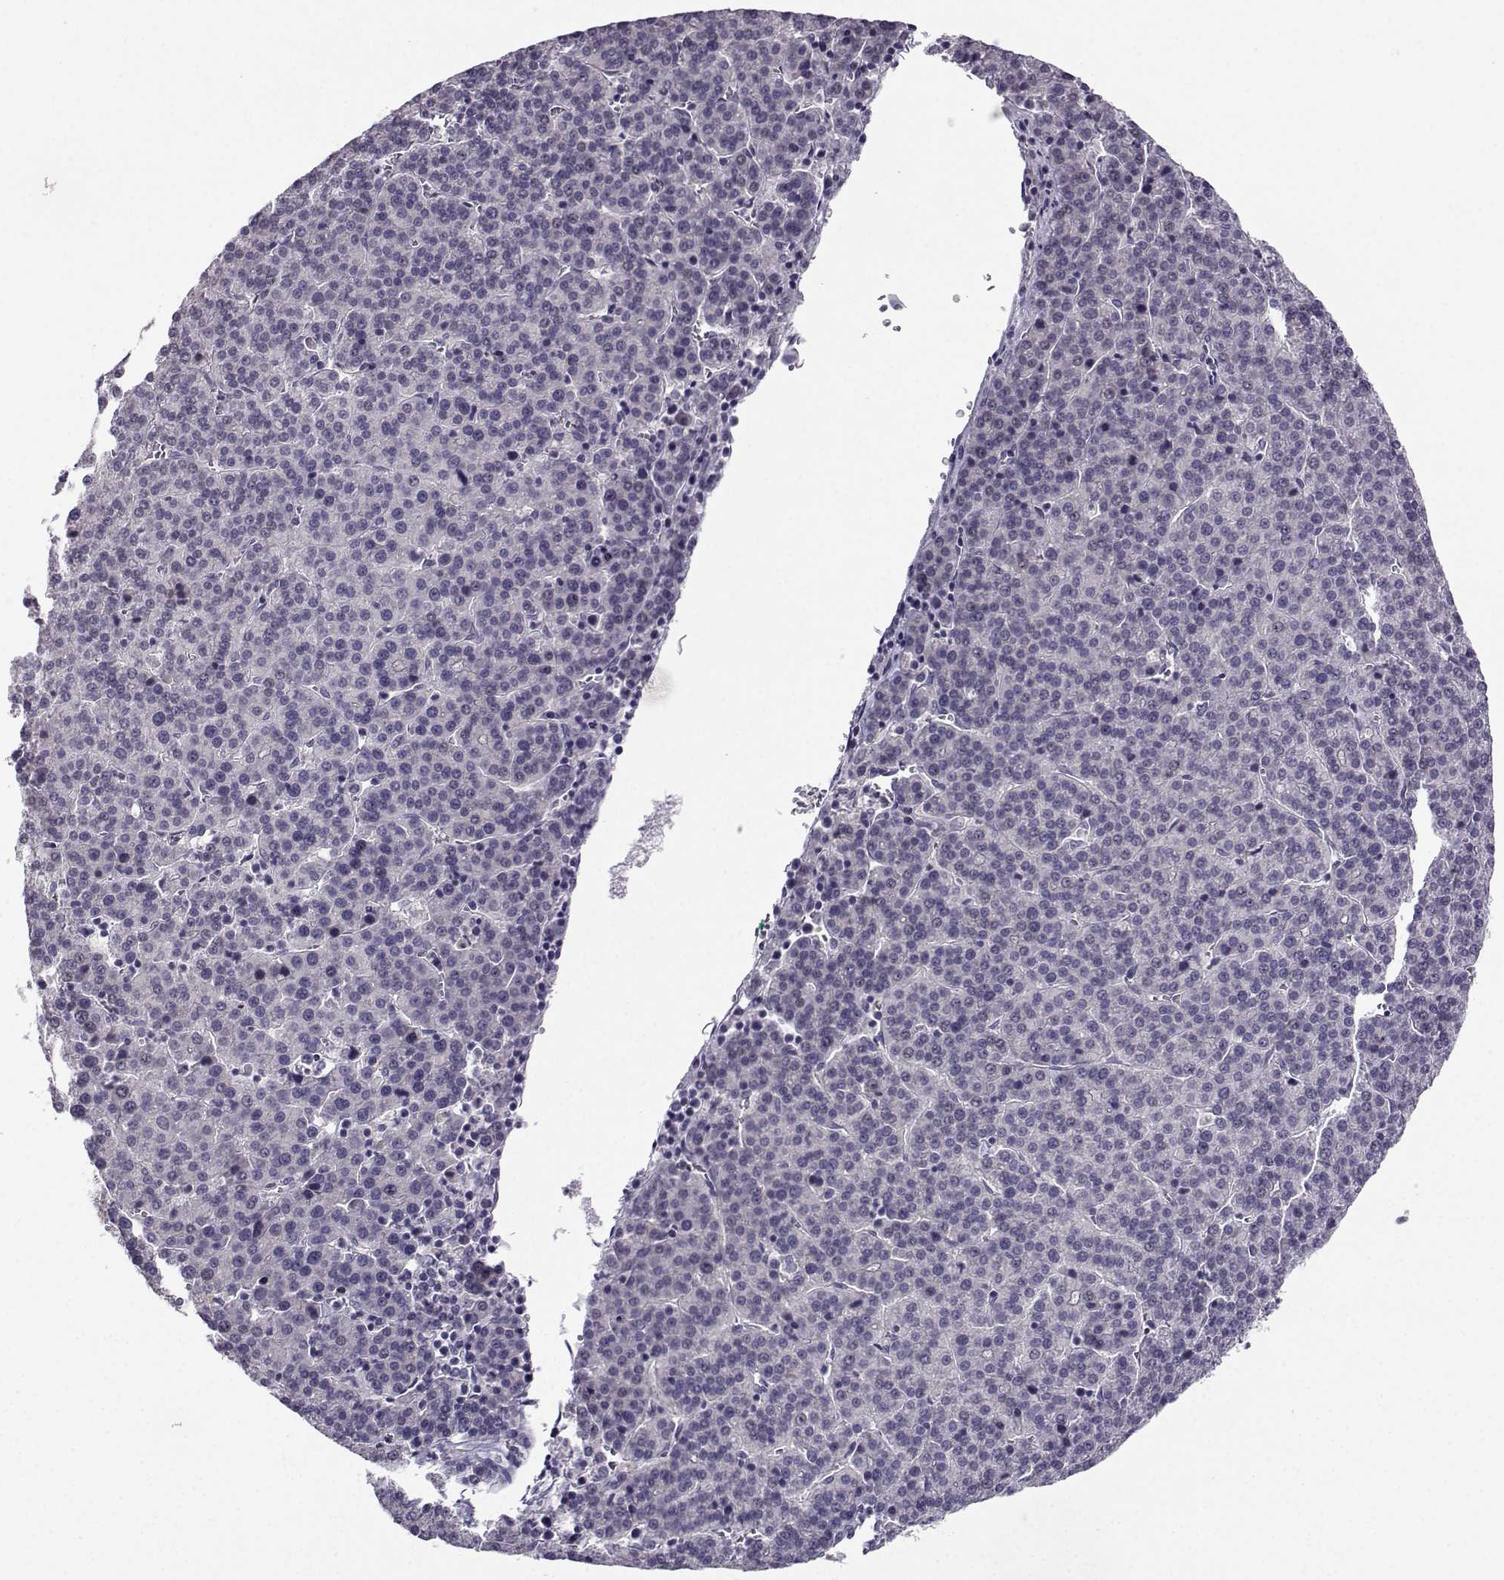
{"staining": {"intensity": "negative", "quantity": "none", "location": "none"}, "tissue": "liver cancer", "cell_type": "Tumor cells", "image_type": "cancer", "snomed": [{"axis": "morphology", "description": "Carcinoma, Hepatocellular, NOS"}, {"axis": "topography", "description": "Liver"}], "caption": "Hepatocellular carcinoma (liver) was stained to show a protein in brown. There is no significant positivity in tumor cells. (DAB immunohistochemistry visualized using brightfield microscopy, high magnification).", "gene": "LIN28A", "patient": {"sex": "female", "age": 58}}